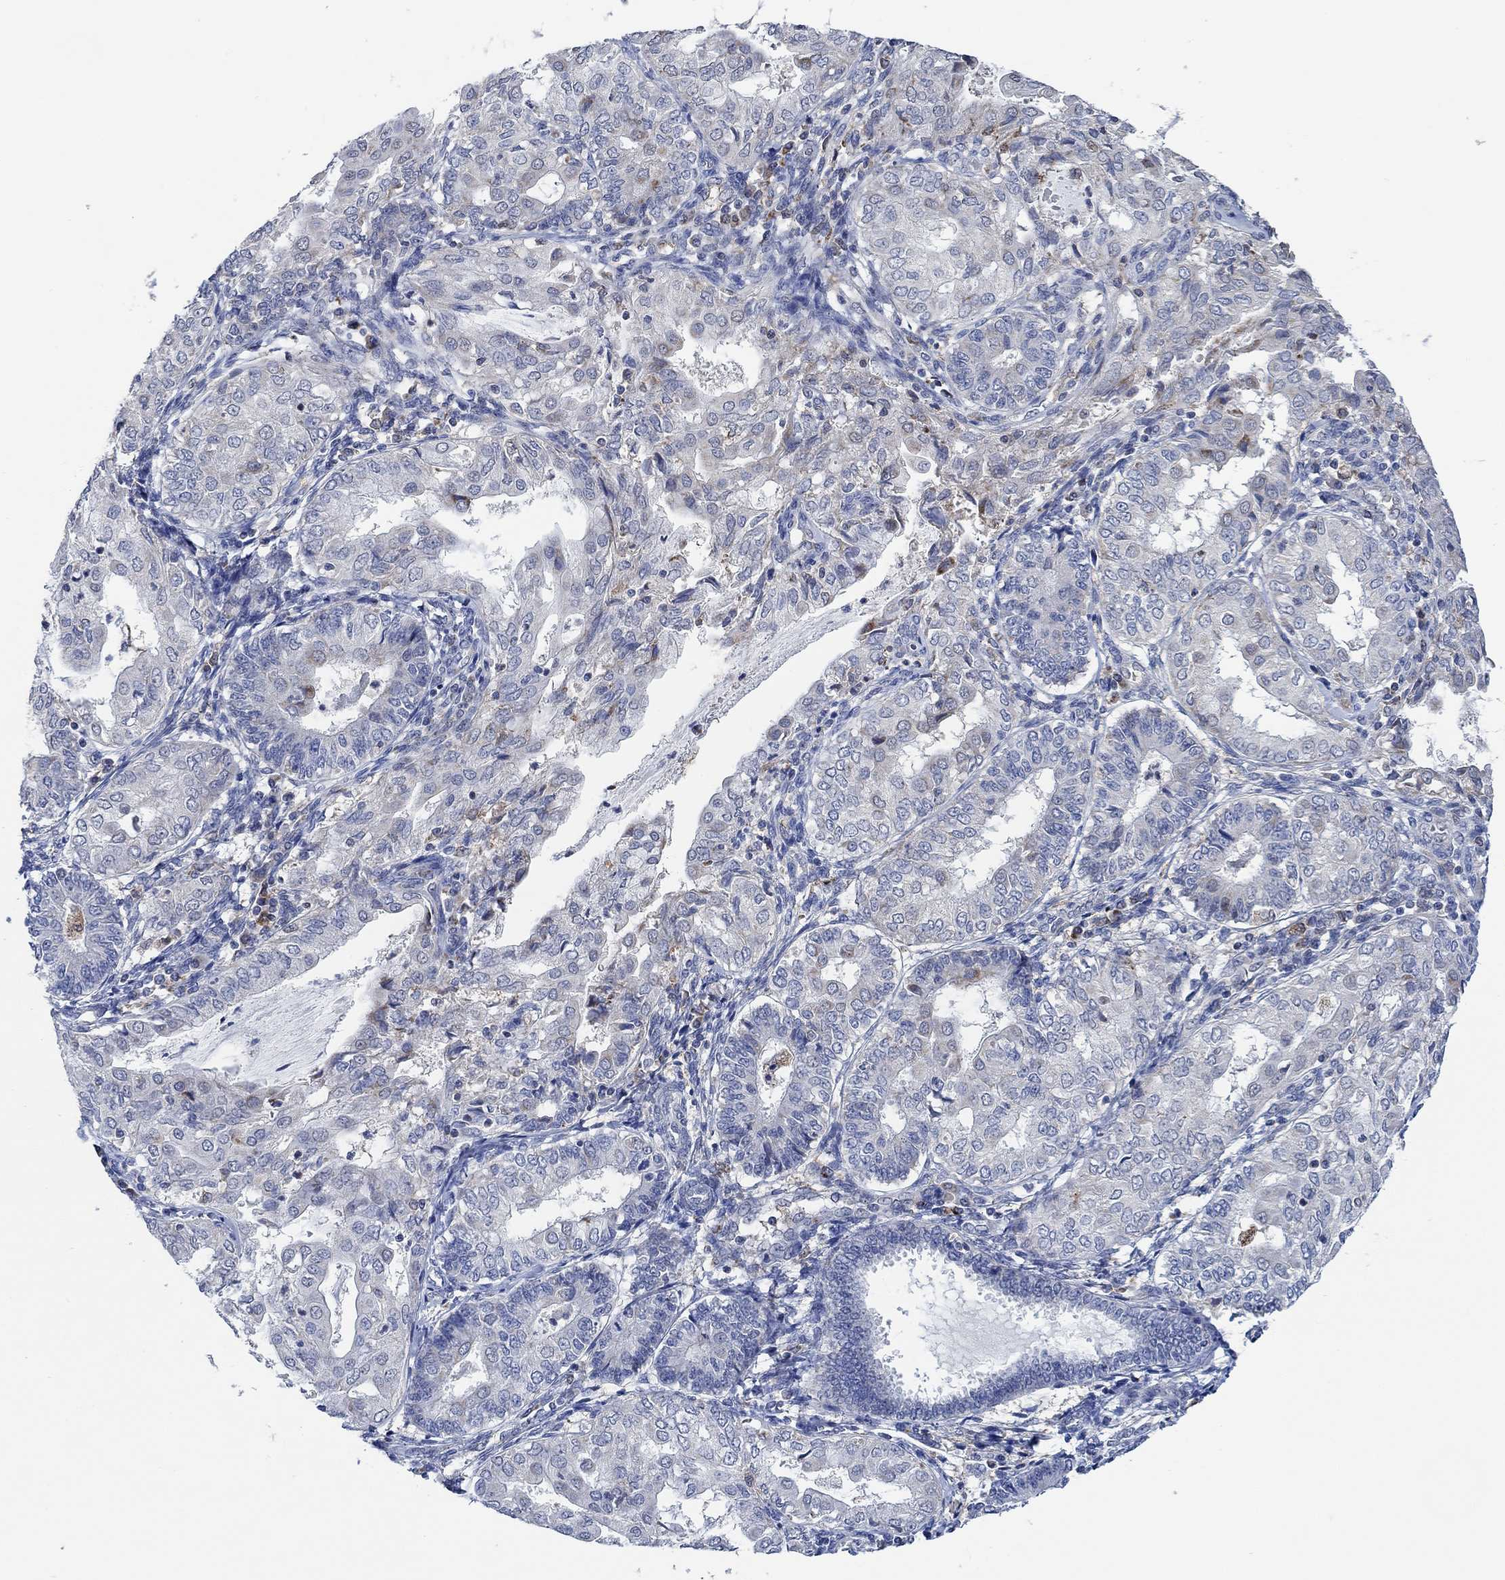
{"staining": {"intensity": "negative", "quantity": "none", "location": "none"}, "tissue": "endometrial cancer", "cell_type": "Tumor cells", "image_type": "cancer", "snomed": [{"axis": "morphology", "description": "Adenocarcinoma, NOS"}, {"axis": "topography", "description": "Endometrium"}], "caption": "Immunohistochemistry photomicrograph of neoplastic tissue: endometrial adenocarcinoma stained with DAB (3,3'-diaminobenzidine) displays no significant protein expression in tumor cells.", "gene": "MPP1", "patient": {"sex": "female", "age": 68}}